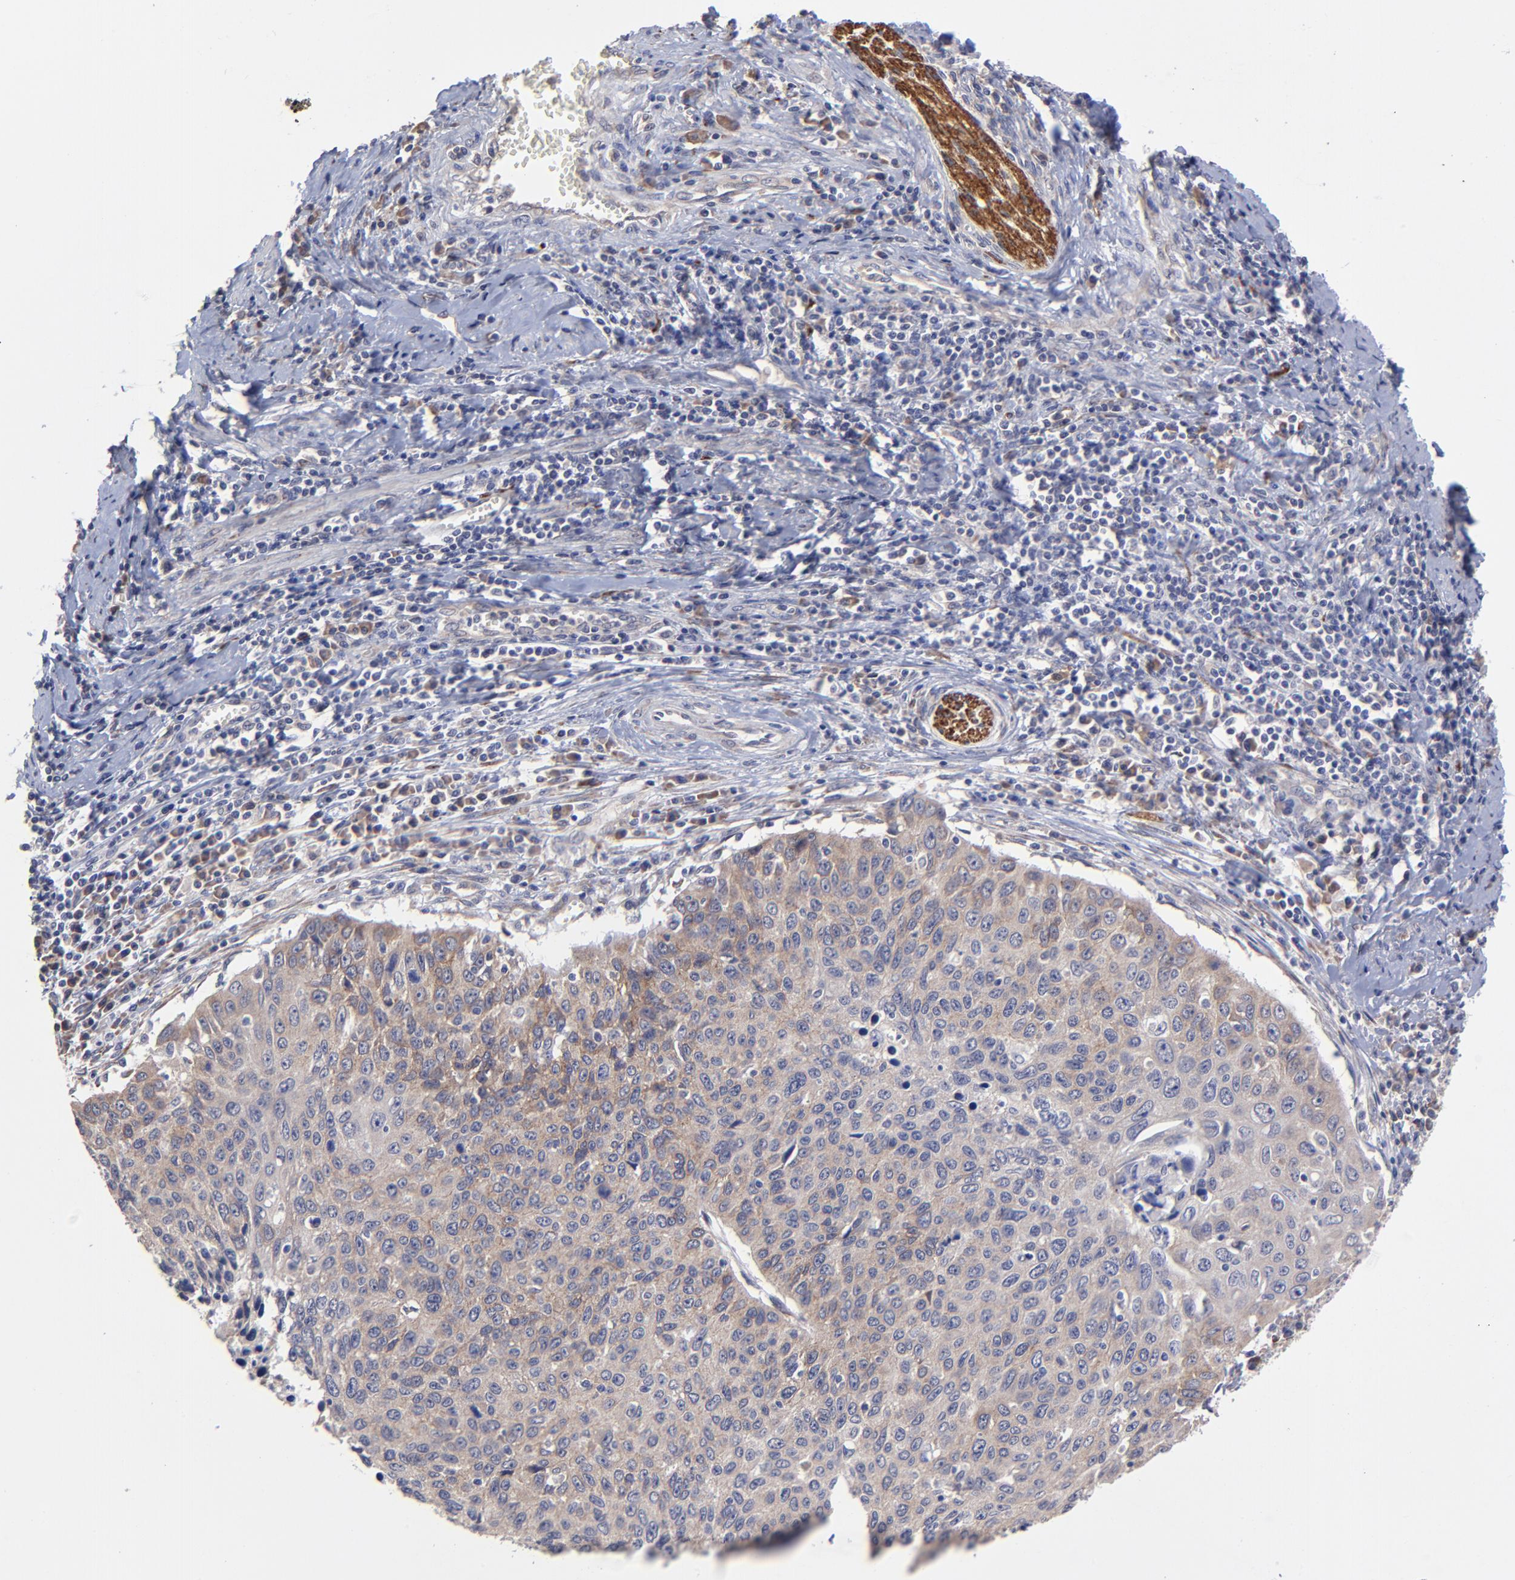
{"staining": {"intensity": "weak", "quantity": ">75%", "location": "cytoplasmic/membranous"}, "tissue": "cervical cancer", "cell_type": "Tumor cells", "image_type": "cancer", "snomed": [{"axis": "morphology", "description": "Squamous cell carcinoma, NOS"}, {"axis": "topography", "description": "Cervix"}], "caption": "This histopathology image shows immunohistochemistry (IHC) staining of human cervical squamous cell carcinoma, with low weak cytoplasmic/membranous expression in approximately >75% of tumor cells.", "gene": "CHL1", "patient": {"sex": "female", "age": 53}}